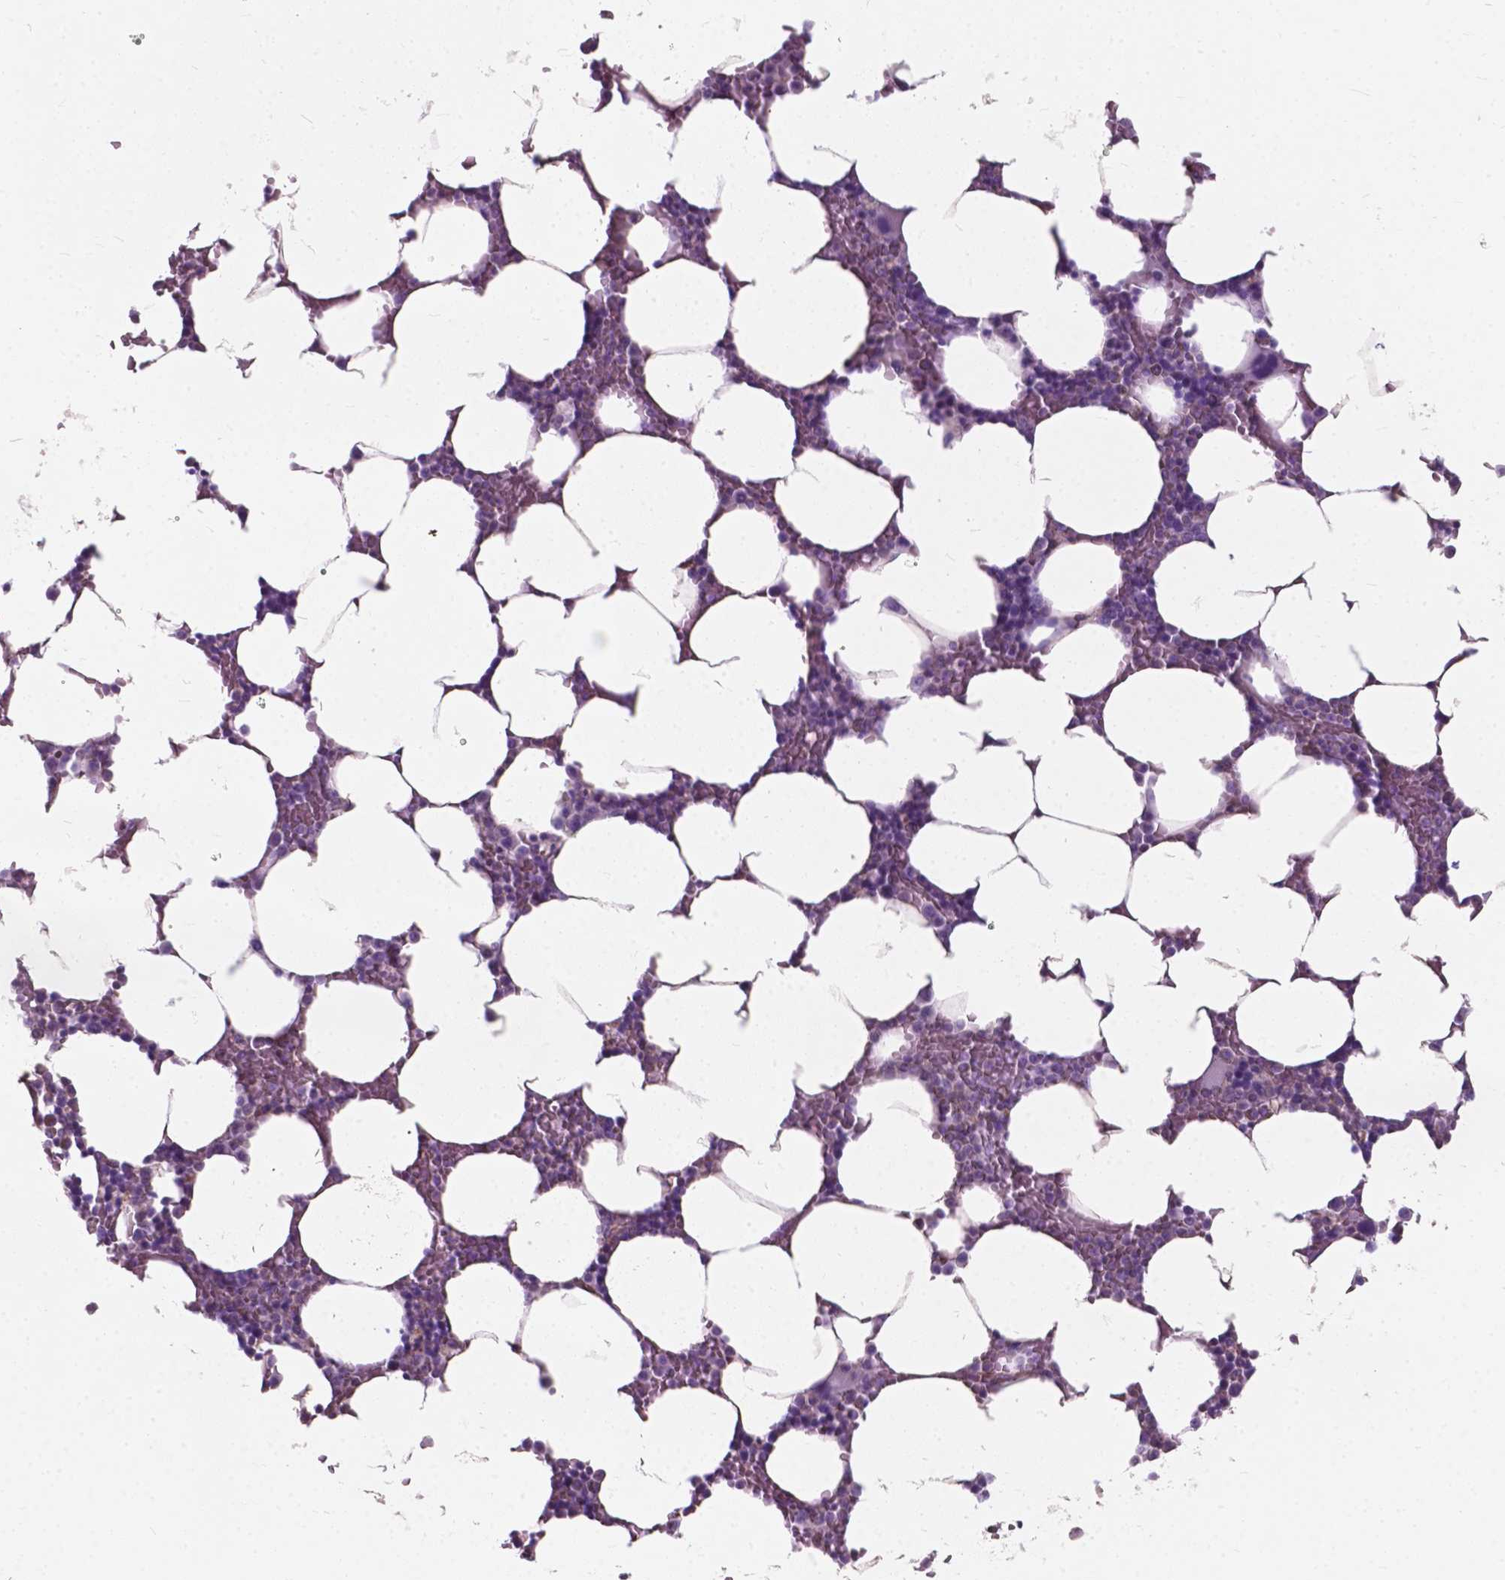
{"staining": {"intensity": "negative", "quantity": "none", "location": "none"}, "tissue": "bone marrow", "cell_type": "Hematopoietic cells", "image_type": "normal", "snomed": [{"axis": "morphology", "description": "Normal tissue, NOS"}, {"axis": "topography", "description": "Bone marrow"}], "caption": "Immunohistochemistry (IHC) of normal human bone marrow reveals no staining in hematopoietic cells.", "gene": "AMOT", "patient": {"sex": "female", "age": 52}}